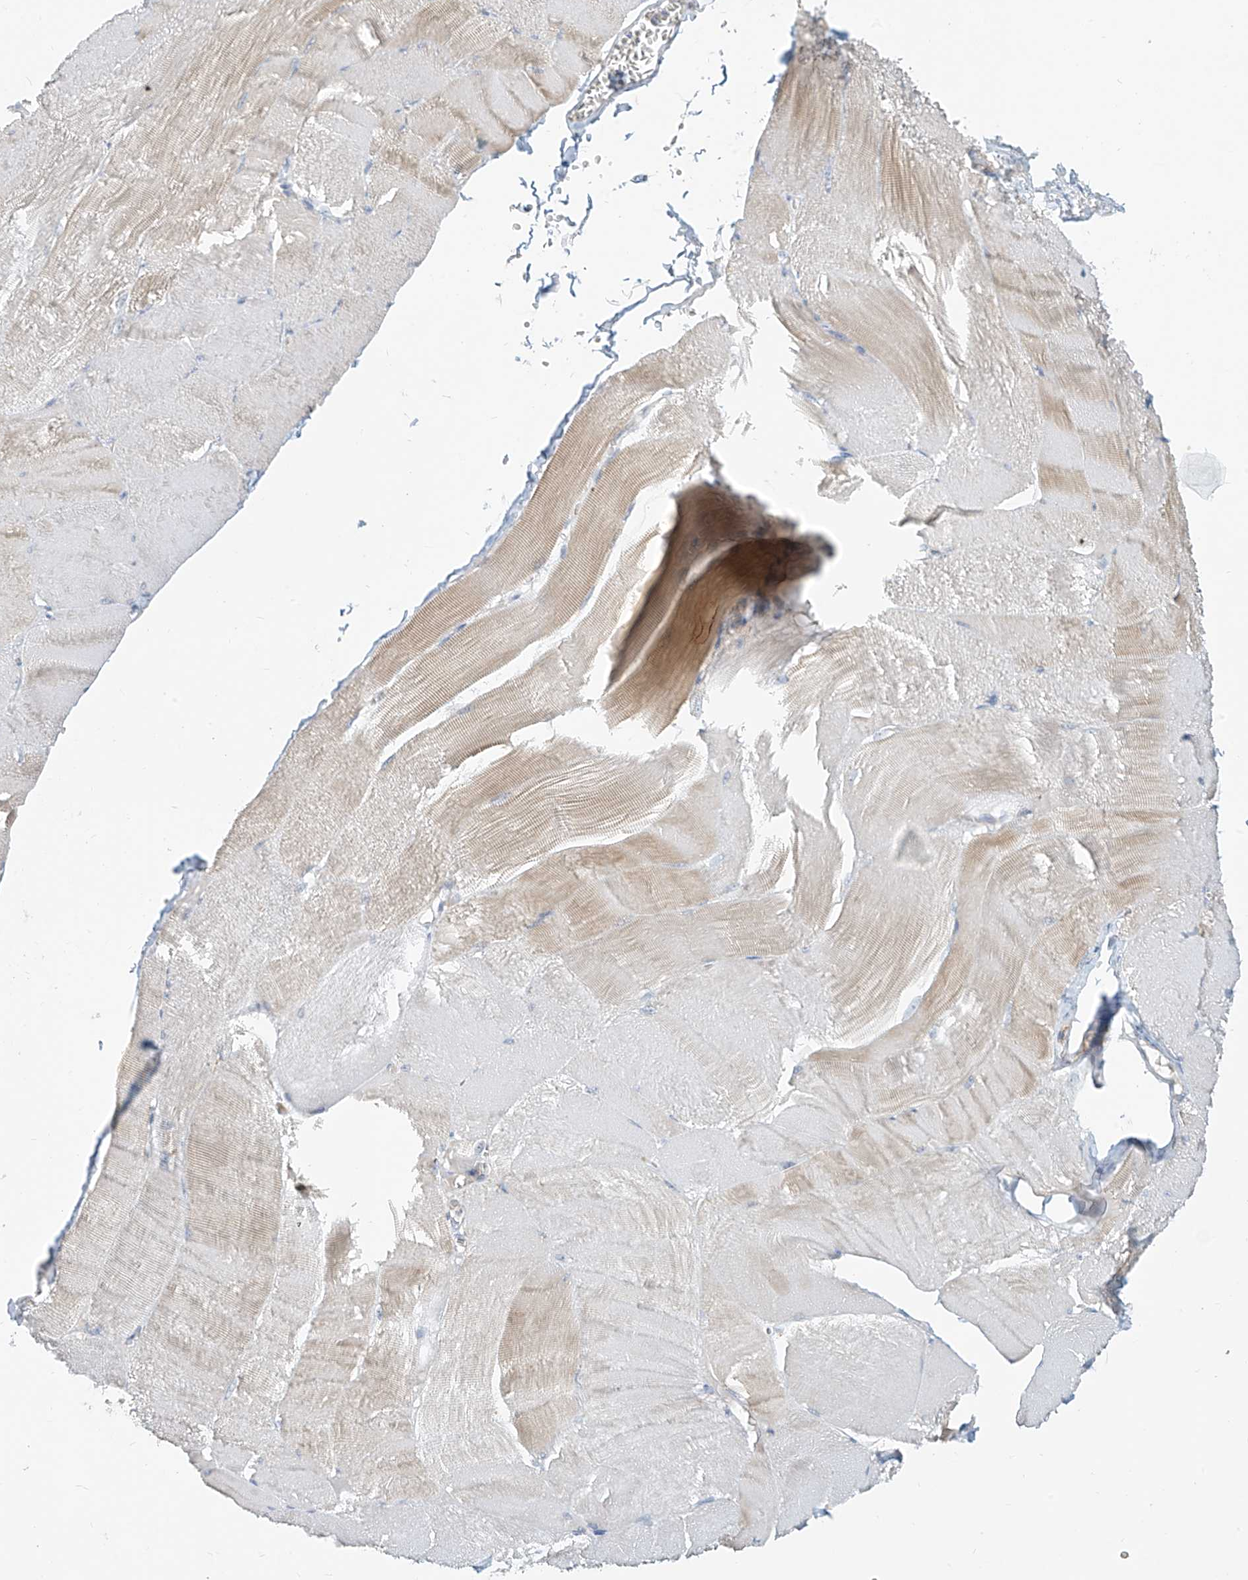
{"staining": {"intensity": "moderate", "quantity": "<25%", "location": "cytoplasmic/membranous"}, "tissue": "skeletal muscle", "cell_type": "Myocytes", "image_type": "normal", "snomed": [{"axis": "morphology", "description": "Normal tissue, NOS"}, {"axis": "morphology", "description": "Basal cell carcinoma"}, {"axis": "topography", "description": "Skeletal muscle"}], "caption": "This micrograph shows immunohistochemistry staining of normal human skeletal muscle, with low moderate cytoplasmic/membranous expression in about <25% of myocytes.", "gene": "C2orf42", "patient": {"sex": "female", "age": 64}}